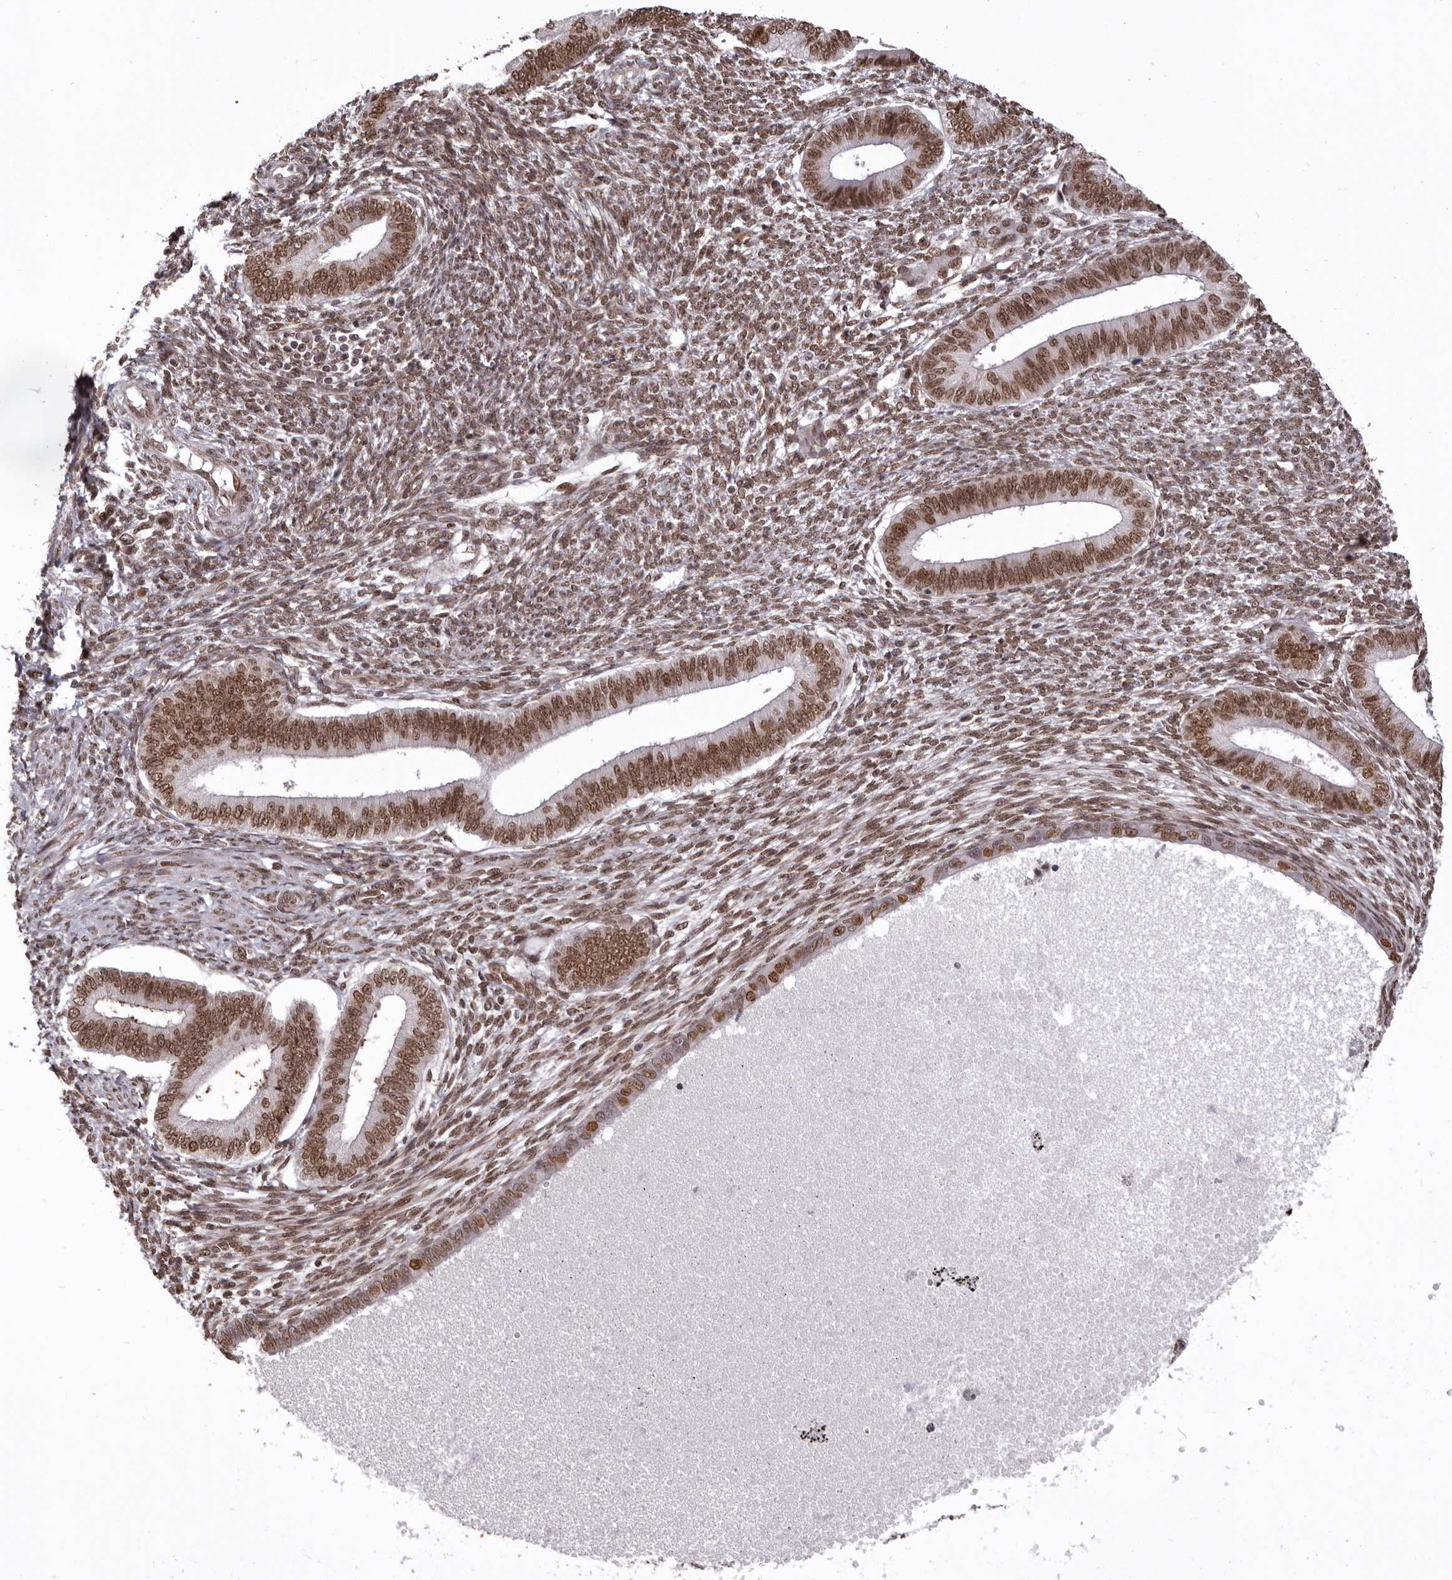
{"staining": {"intensity": "moderate", "quantity": ">75%", "location": "nuclear"}, "tissue": "endometrium", "cell_type": "Cells in endometrial stroma", "image_type": "normal", "snomed": [{"axis": "morphology", "description": "Normal tissue, NOS"}, {"axis": "topography", "description": "Endometrium"}], "caption": "Endometrium stained with DAB (3,3'-diaminobenzidine) immunohistochemistry exhibits medium levels of moderate nuclear positivity in approximately >75% of cells in endometrial stroma.", "gene": "CHTOP", "patient": {"sex": "female", "age": 46}}